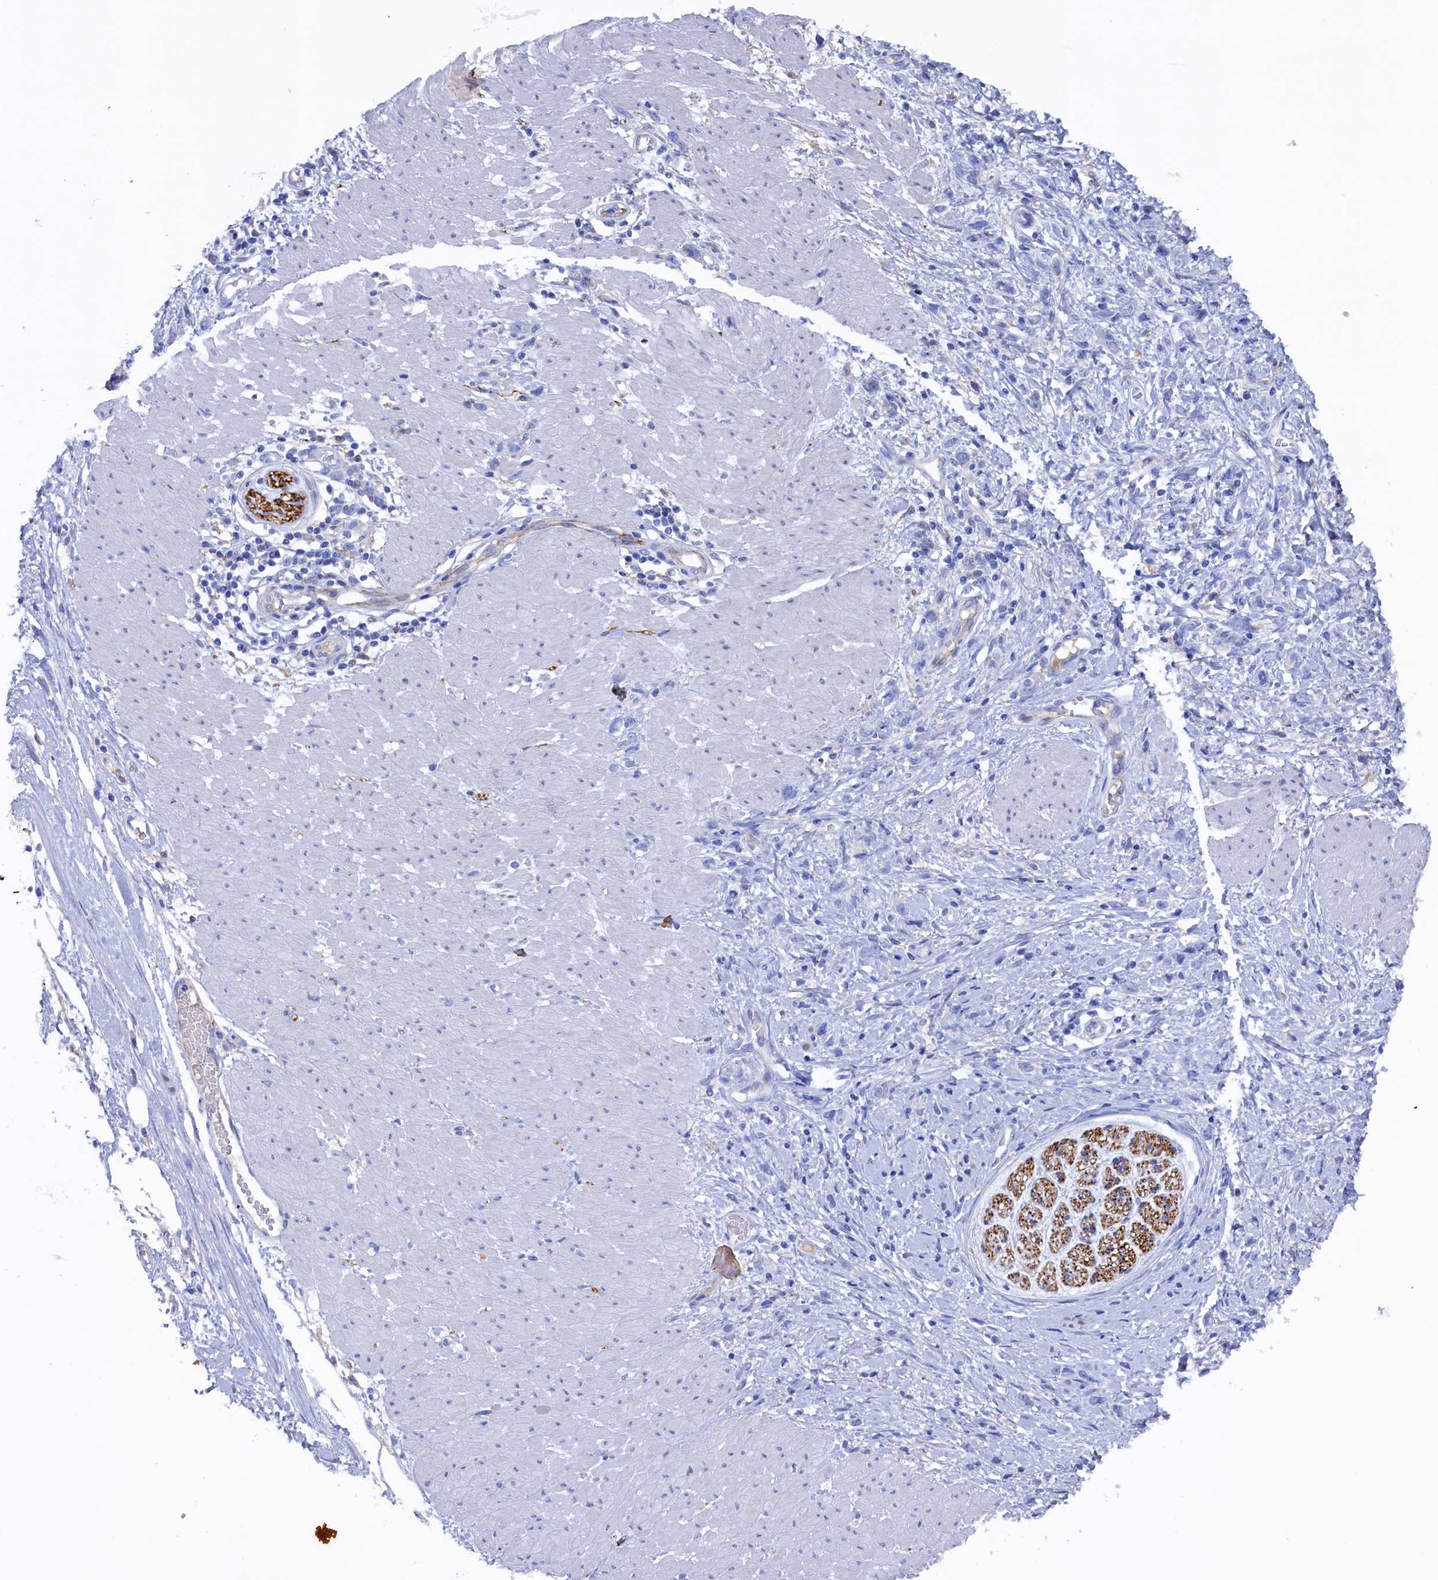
{"staining": {"intensity": "negative", "quantity": "none", "location": "none"}, "tissue": "stomach cancer", "cell_type": "Tumor cells", "image_type": "cancer", "snomed": [{"axis": "morphology", "description": "Adenocarcinoma, NOS"}, {"axis": "topography", "description": "Stomach"}], "caption": "Immunohistochemistry histopathology image of adenocarcinoma (stomach) stained for a protein (brown), which shows no positivity in tumor cells.", "gene": "C12orf73", "patient": {"sex": "female", "age": 76}}